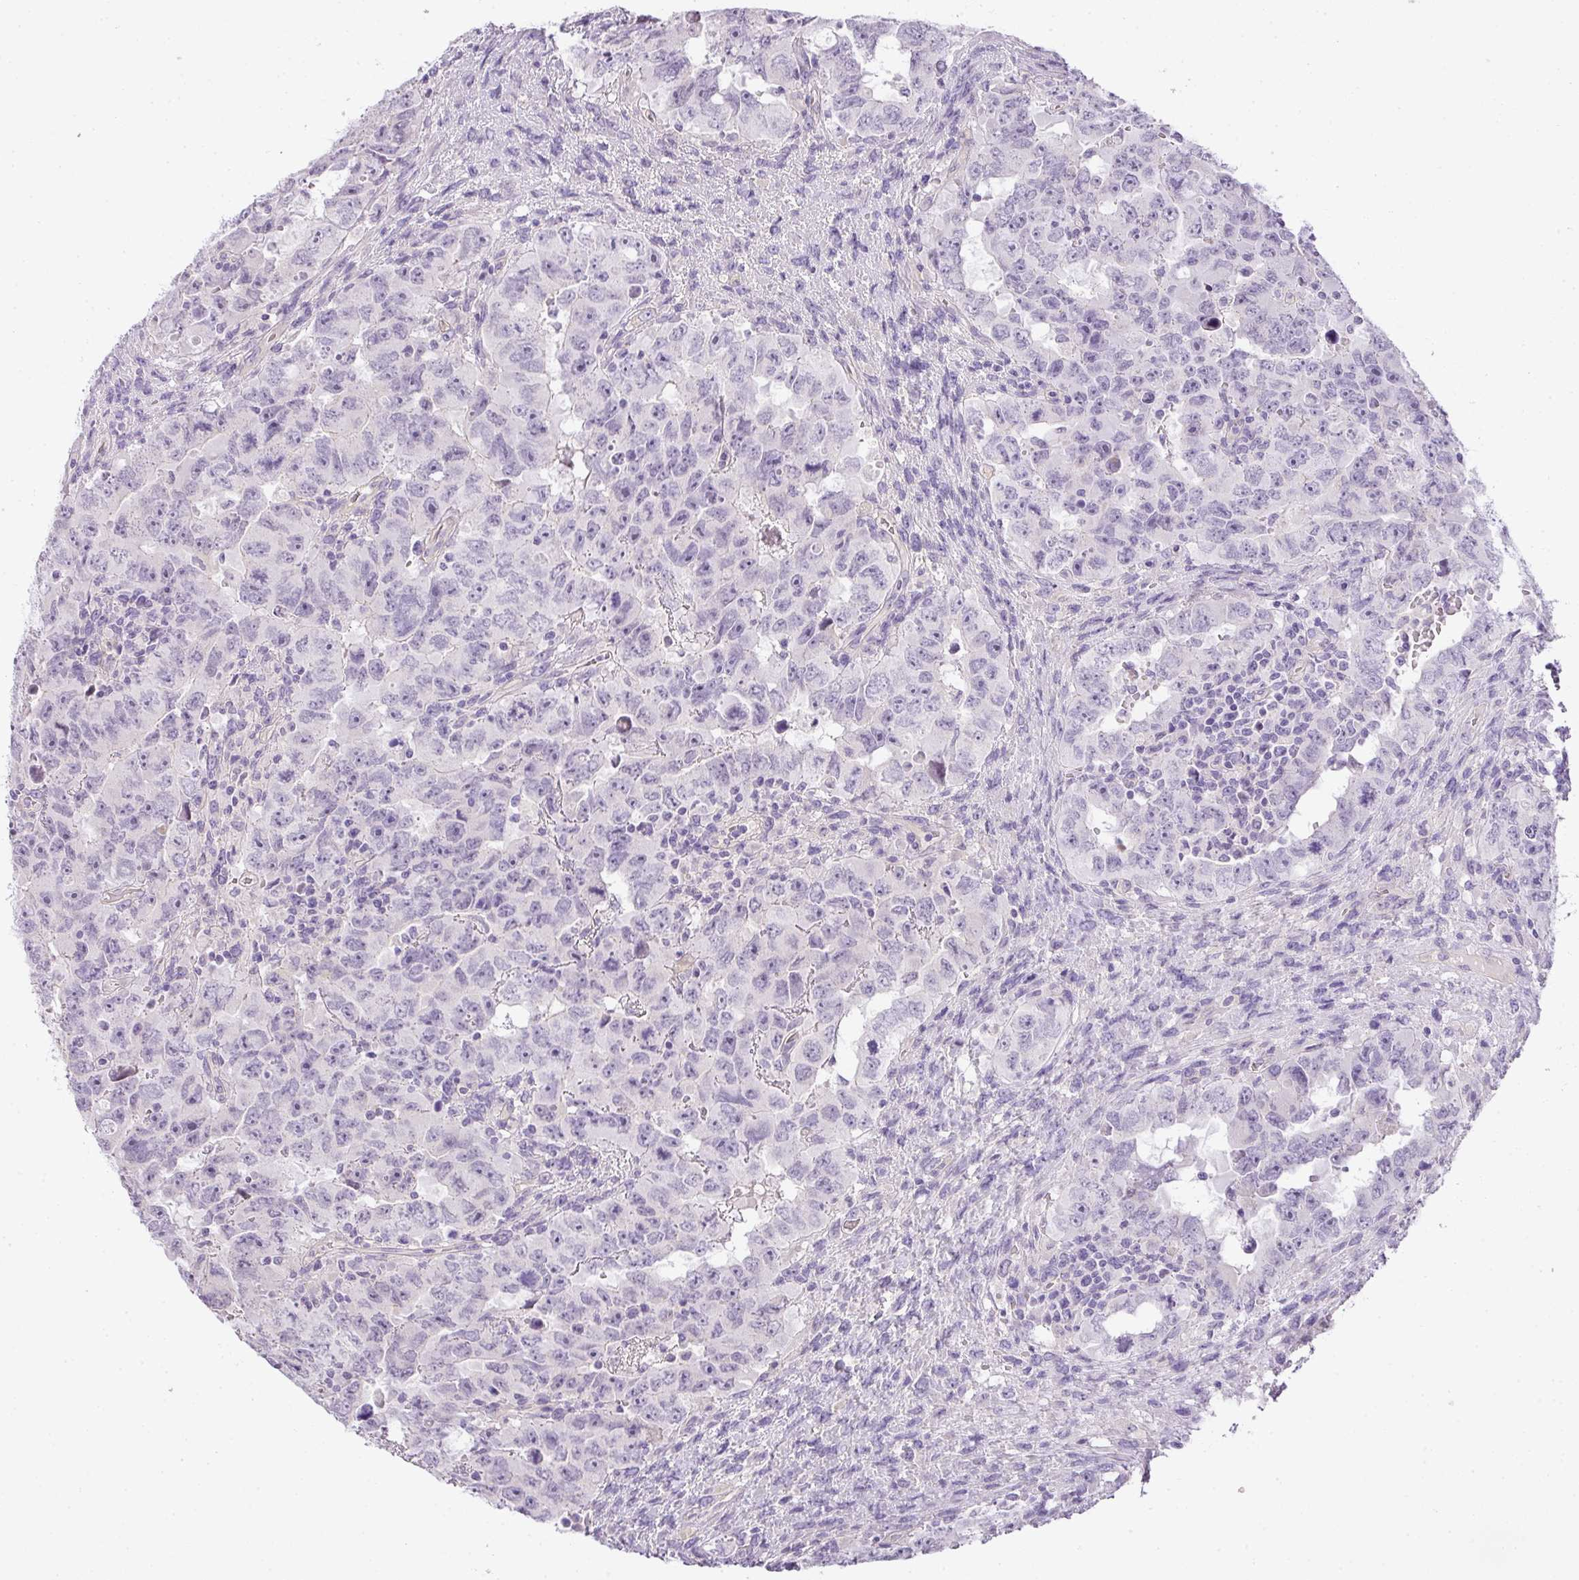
{"staining": {"intensity": "negative", "quantity": "none", "location": "none"}, "tissue": "testis cancer", "cell_type": "Tumor cells", "image_type": "cancer", "snomed": [{"axis": "morphology", "description": "Carcinoma, Embryonal, NOS"}, {"axis": "topography", "description": "Testis"}], "caption": "Testis cancer (embryonal carcinoma) stained for a protein using immunohistochemistry (IHC) exhibits no expression tumor cells.", "gene": "RAX2", "patient": {"sex": "male", "age": 24}}